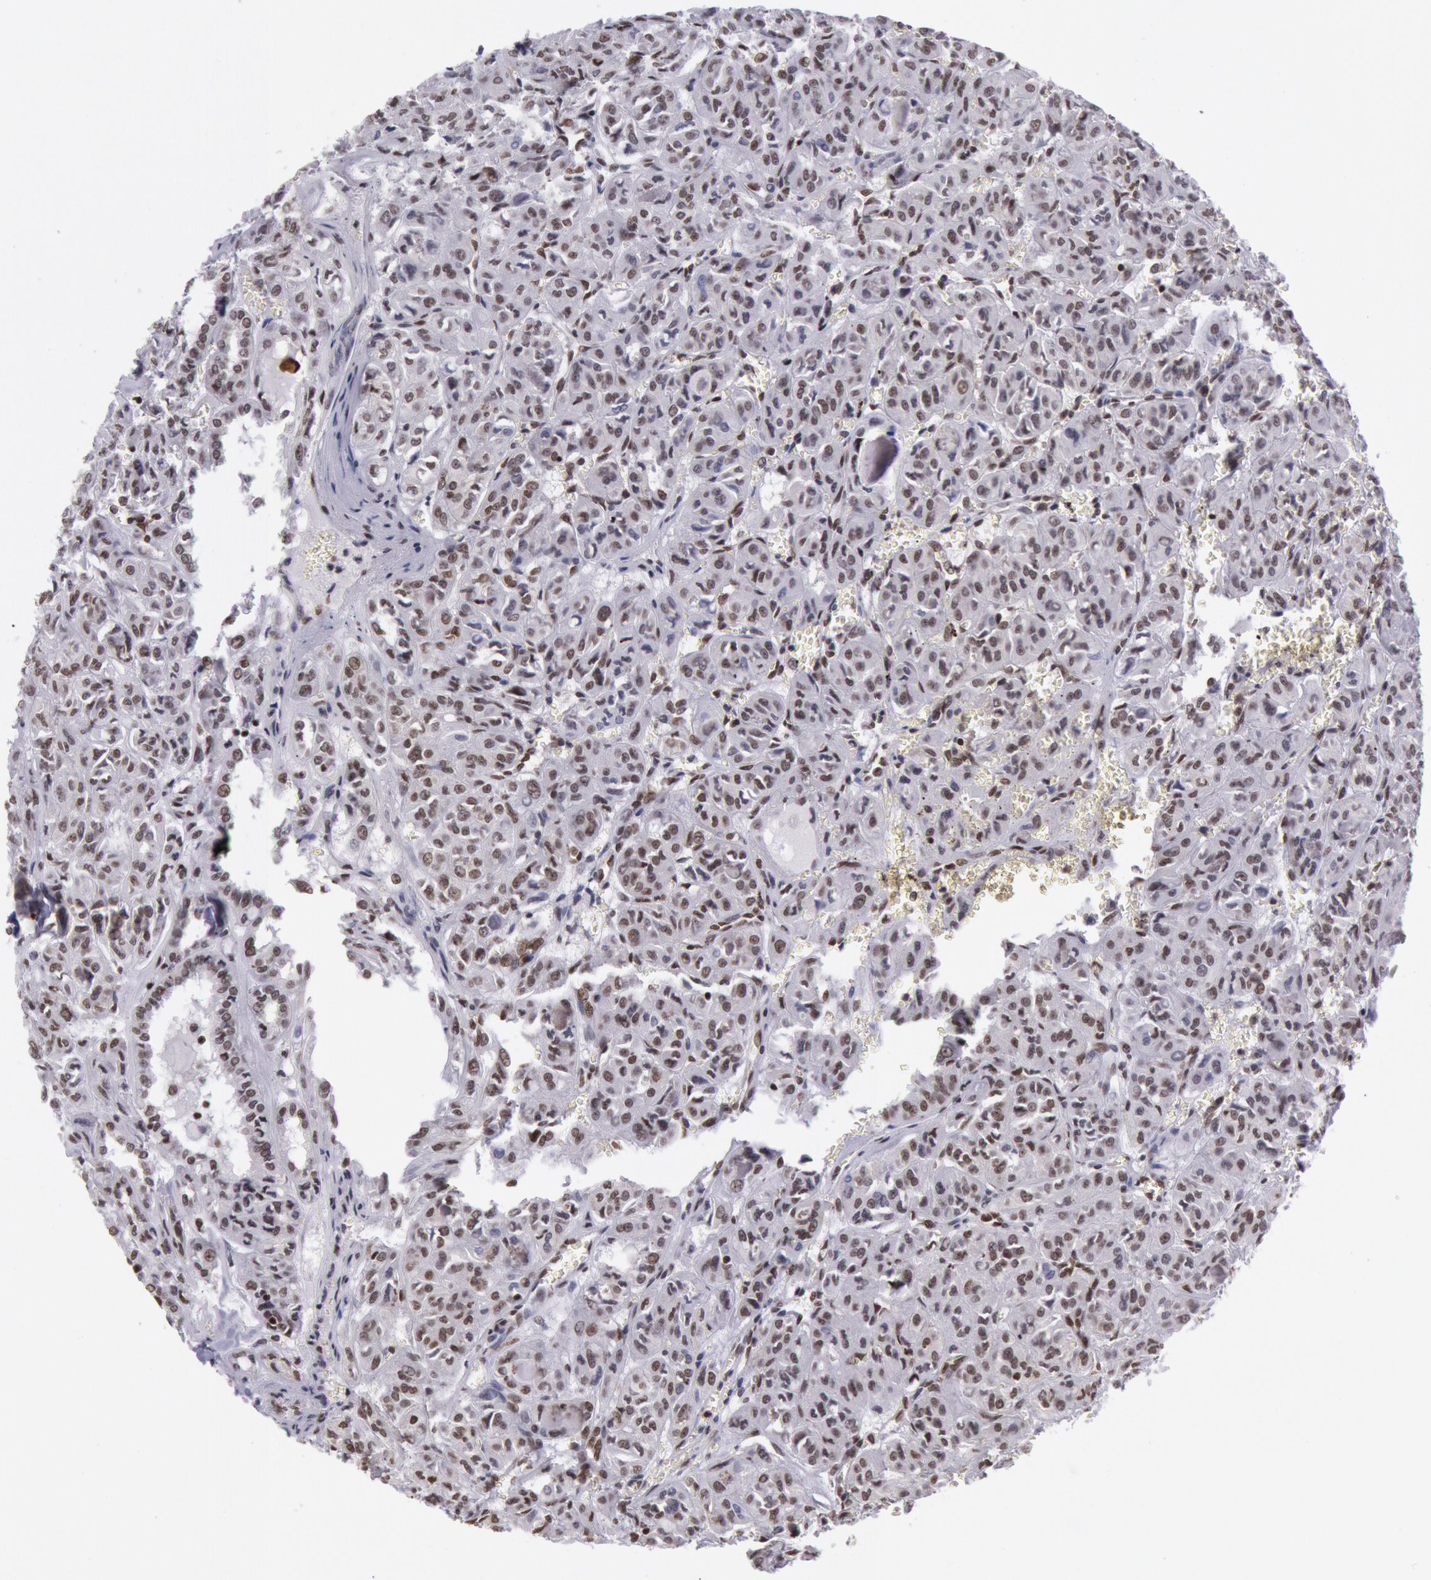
{"staining": {"intensity": "moderate", "quantity": ">75%", "location": "nuclear"}, "tissue": "thyroid cancer", "cell_type": "Tumor cells", "image_type": "cancer", "snomed": [{"axis": "morphology", "description": "Follicular adenoma carcinoma, NOS"}, {"axis": "topography", "description": "Thyroid gland"}], "caption": "Approximately >75% of tumor cells in thyroid cancer (follicular adenoma carcinoma) display moderate nuclear protein positivity as visualized by brown immunohistochemical staining.", "gene": "NKAP", "patient": {"sex": "female", "age": 71}}